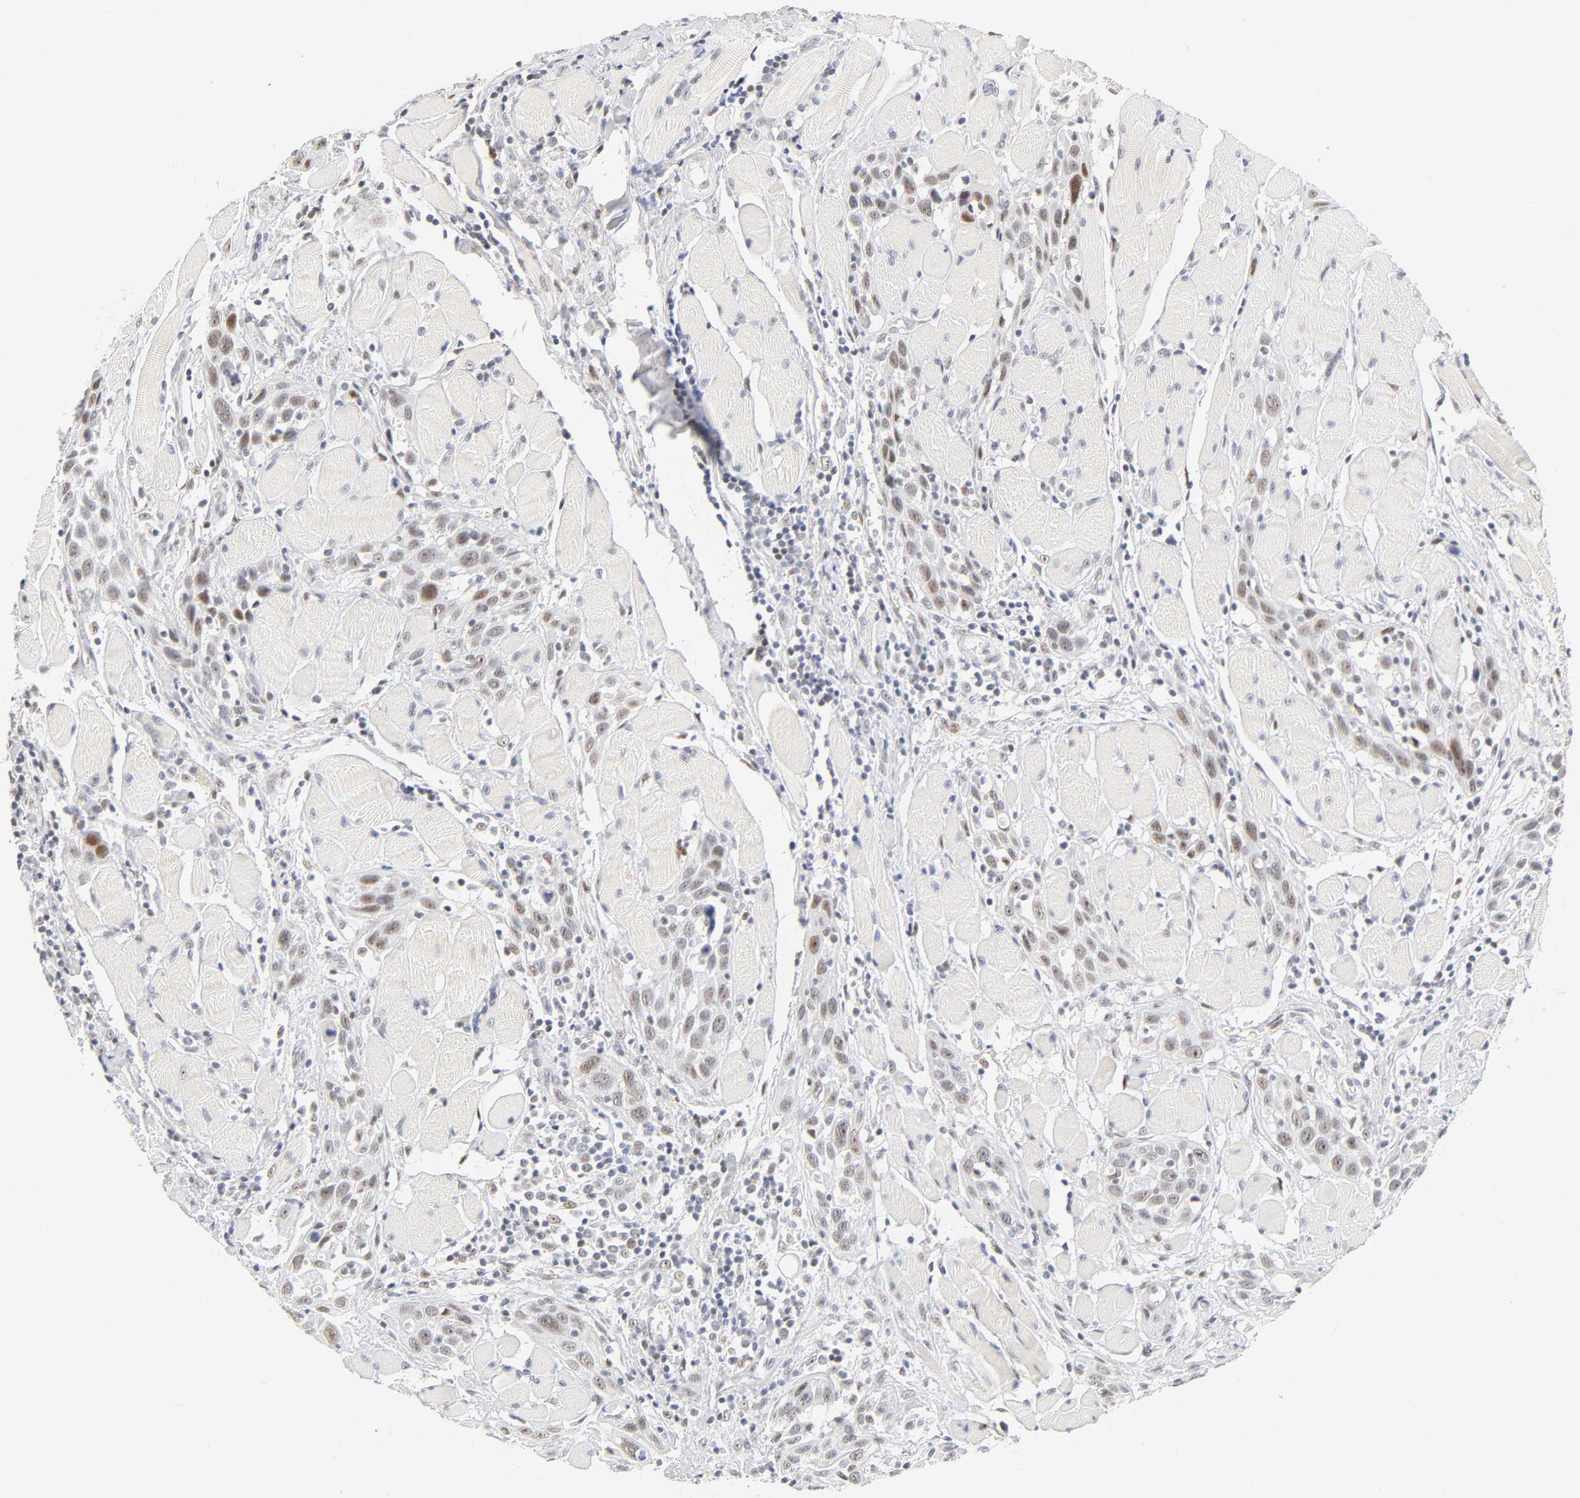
{"staining": {"intensity": "moderate", "quantity": "25%-75%", "location": "nuclear"}, "tissue": "head and neck cancer", "cell_type": "Tumor cells", "image_type": "cancer", "snomed": [{"axis": "morphology", "description": "Squamous cell carcinoma, NOS"}, {"axis": "topography", "description": "Oral tissue"}, {"axis": "topography", "description": "Head-Neck"}], "caption": "Moderate nuclear staining is identified in about 25%-75% of tumor cells in head and neck cancer.", "gene": "MNAT1", "patient": {"sex": "female", "age": 50}}